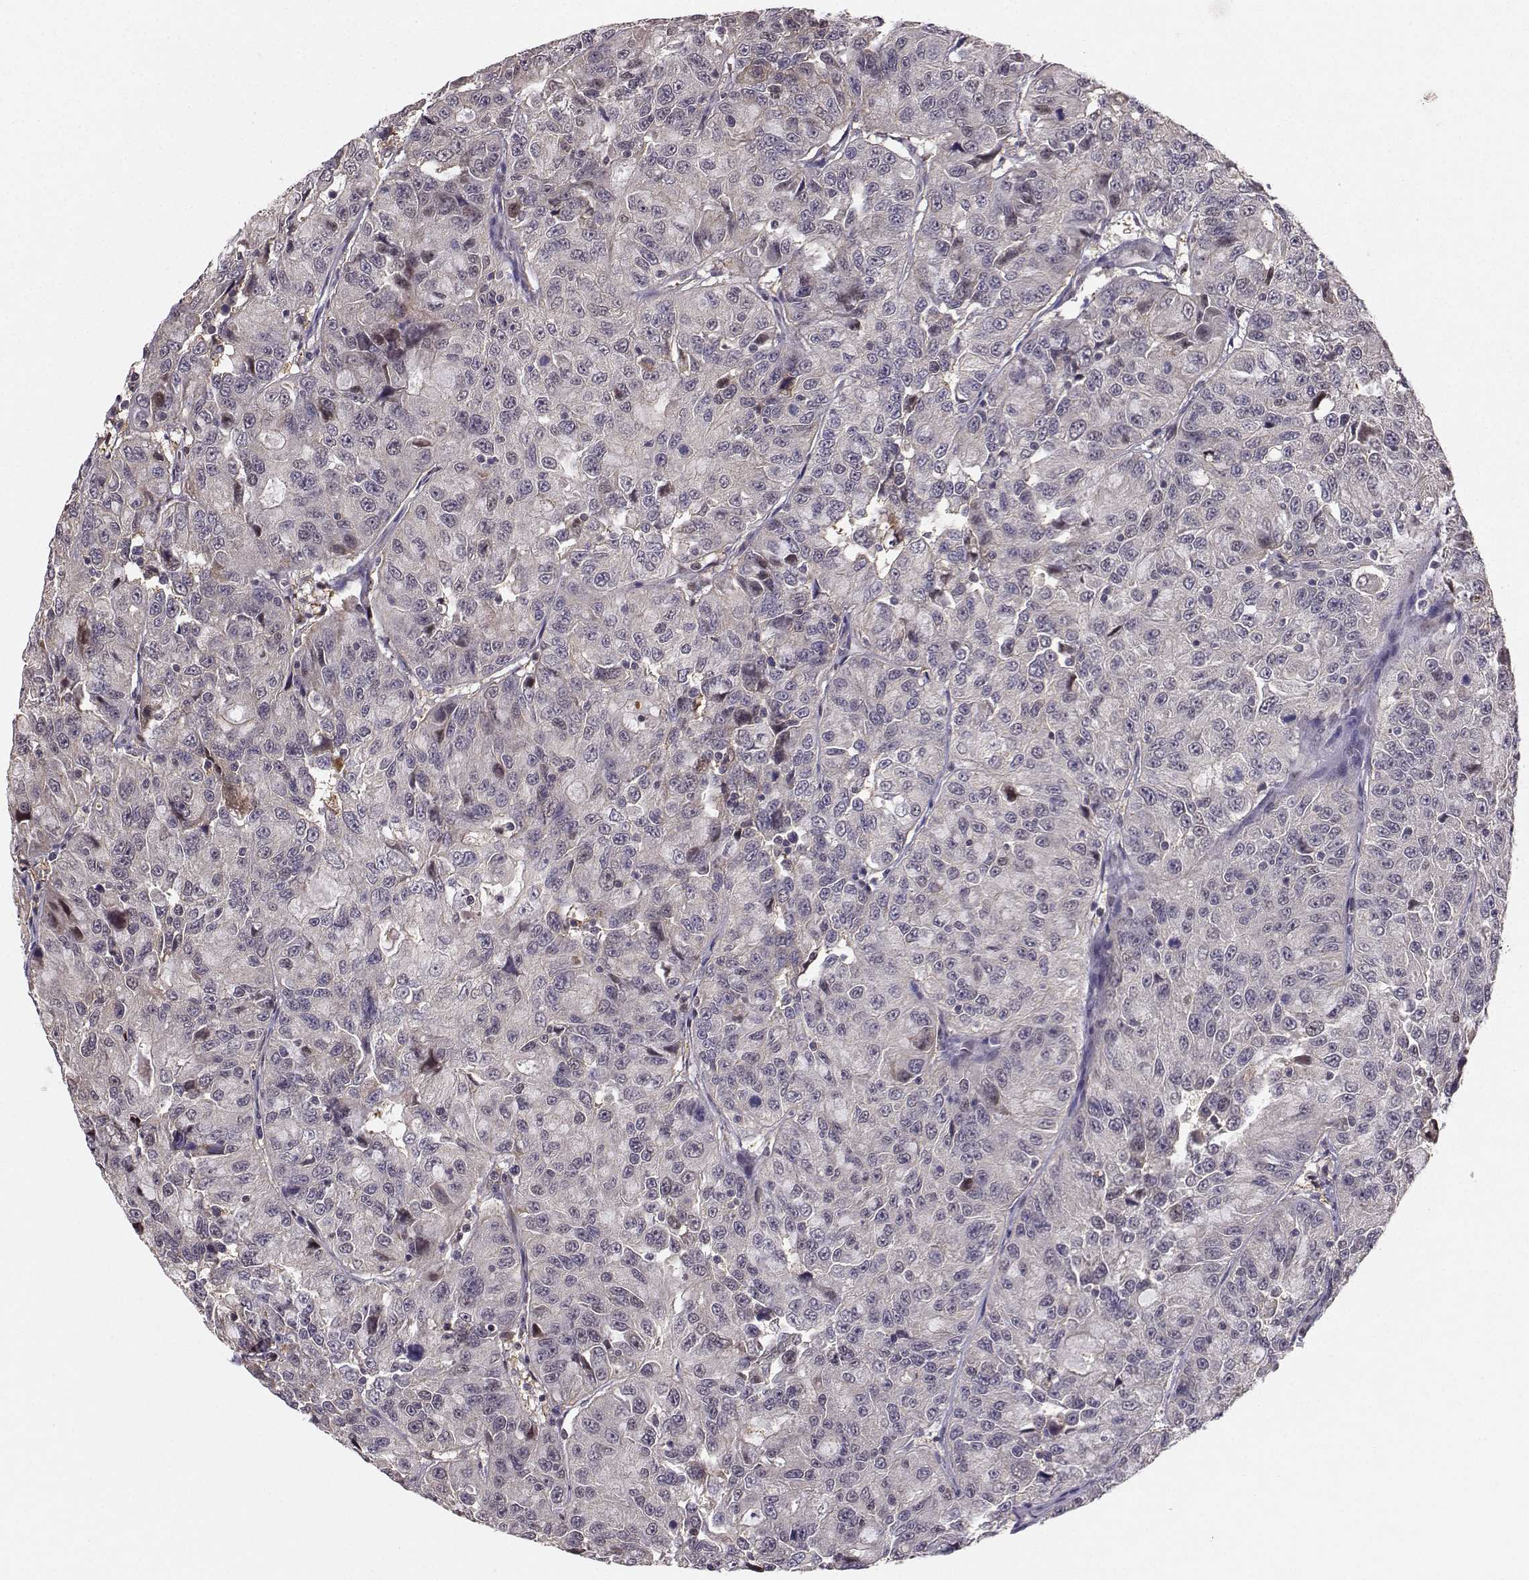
{"staining": {"intensity": "negative", "quantity": "none", "location": "none"}, "tissue": "urothelial cancer", "cell_type": "Tumor cells", "image_type": "cancer", "snomed": [{"axis": "morphology", "description": "Urothelial carcinoma, NOS"}, {"axis": "morphology", "description": "Urothelial carcinoma, High grade"}, {"axis": "topography", "description": "Urinary bladder"}], "caption": "Human high-grade urothelial carcinoma stained for a protein using immunohistochemistry (IHC) exhibits no expression in tumor cells.", "gene": "PKP2", "patient": {"sex": "female", "age": 73}}